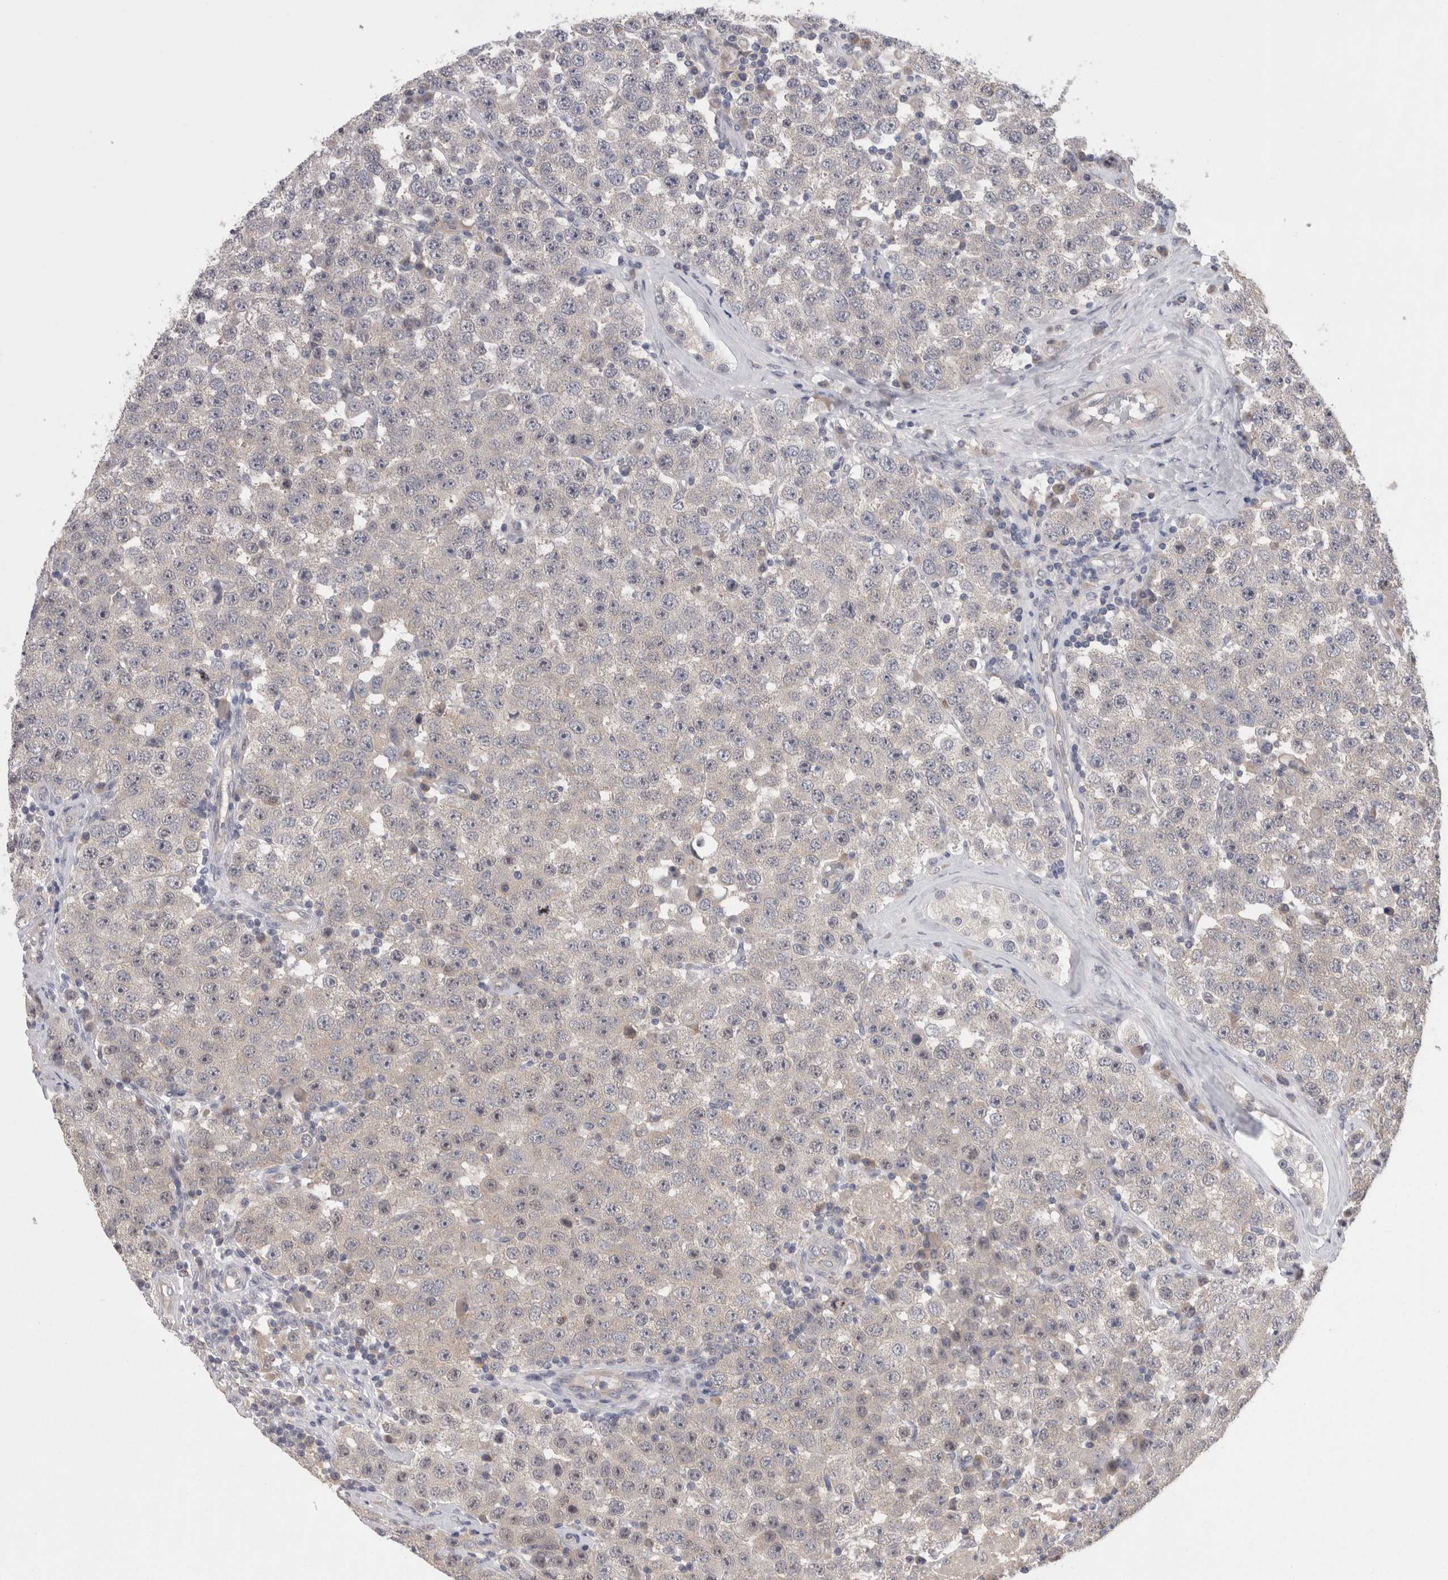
{"staining": {"intensity": "negative", "quantity": "none", "location": "none"}, "tissue": "testis cancer", "cell_type": "Tumor cells", "image_type": "cancer", "snomed": [{"axis": "morphology", "description": "Seminoma, NOS"}, {"axis": "topography", "description": "Testis"}], "caption": "The IHC image has no significant positivity in tumor cells of testis cancer tissue.", "gene": "DCTN6", "patient": {"sex": "male", "age": 28}}